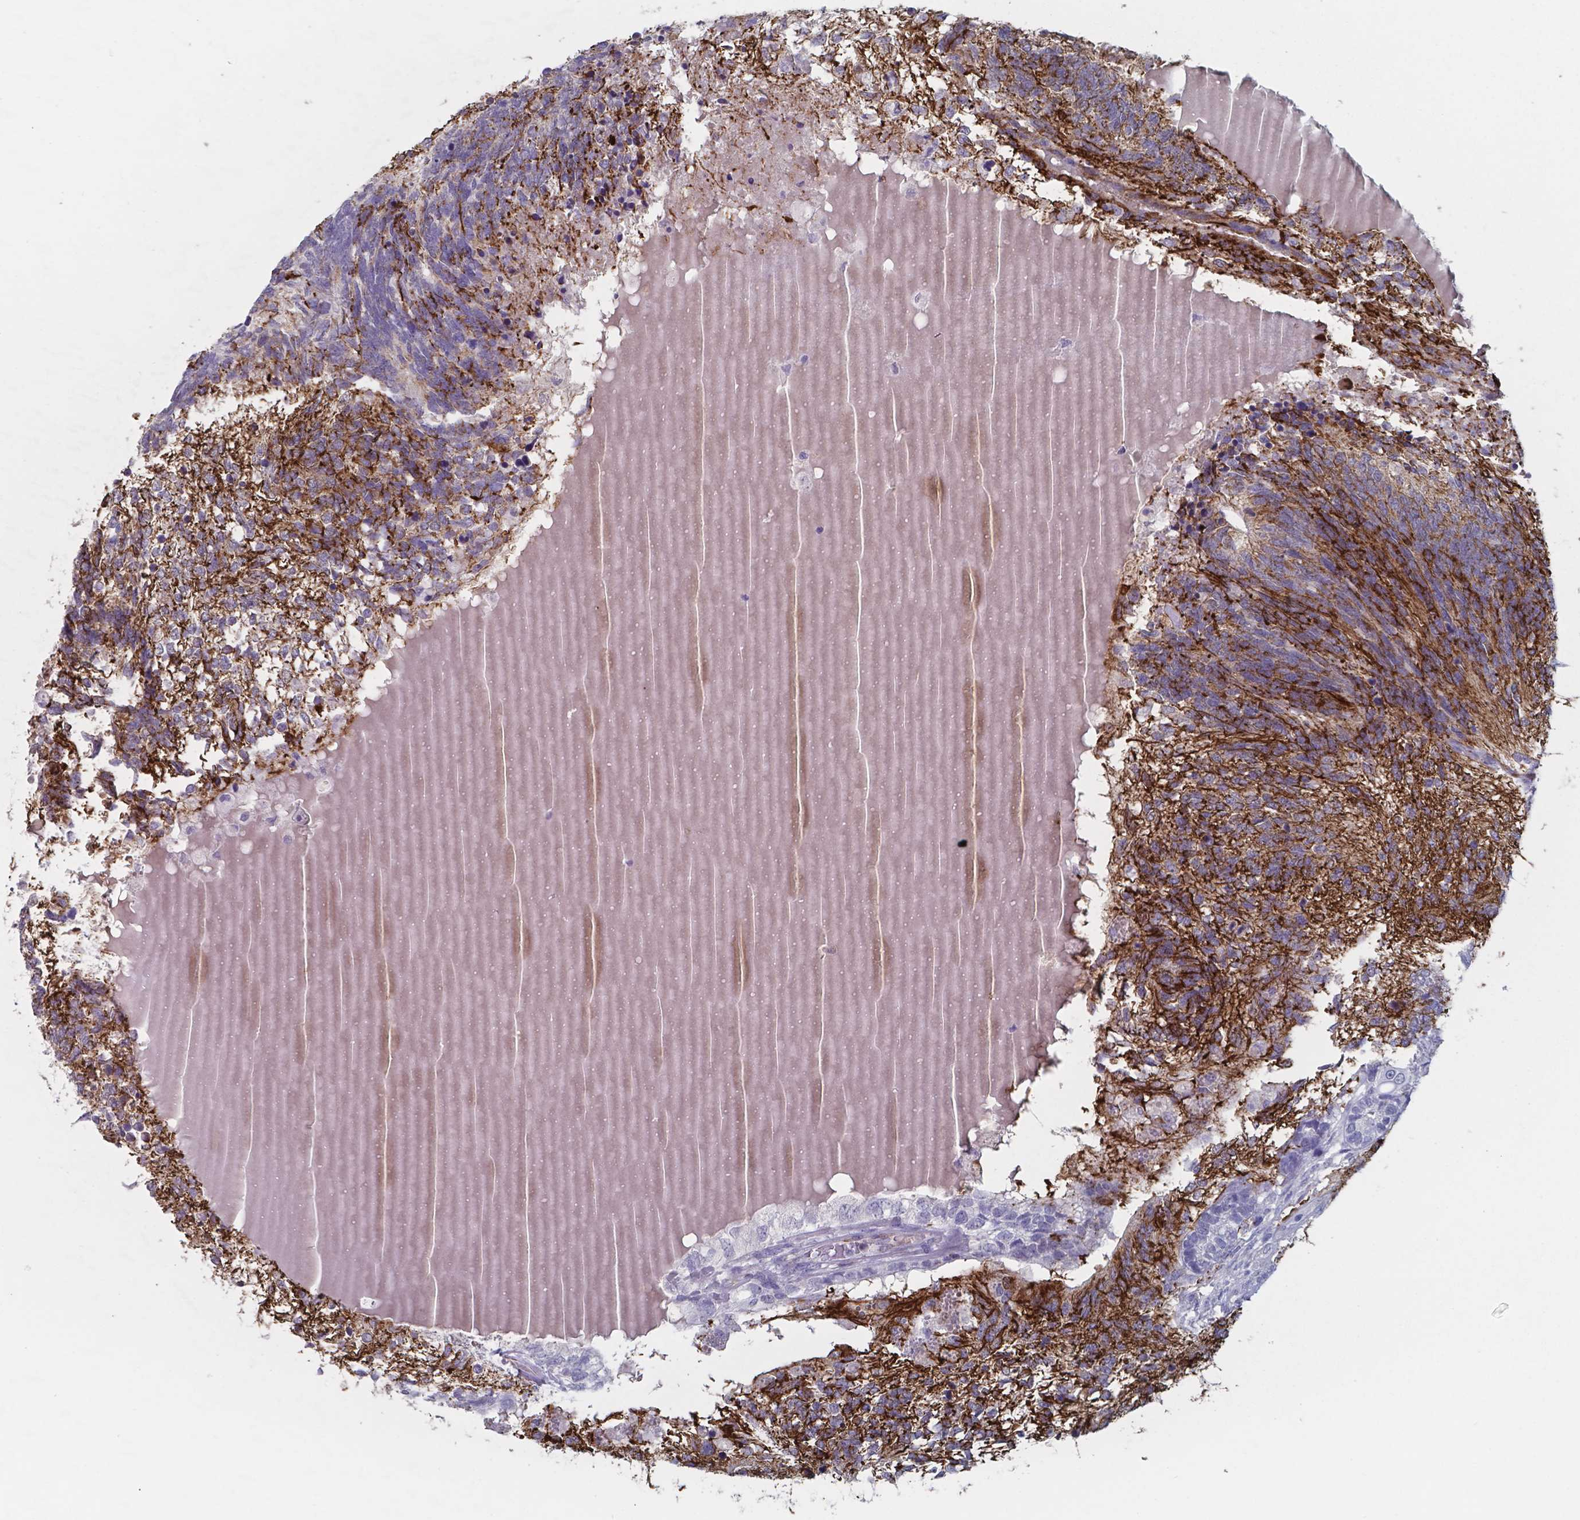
{"staining": {"intensity": "strong", "quantity": "<25%", "location": "cytoplasmic/membranous"}, "tissue": "testis cancer", "cell_type": "Tumor cells", "image_type": "cancer", "snomed": [{"axis": "morphology", "description": "Seminoma, NOS"}, {"axis": "morphology", "description": "Carcinoma, Embryonal, NOS"}, {"axis": "topography", "description": "Testis"}], "caption": "Human testis seminoma stained with a protein marker reveals strong staining in tumor cells.", "gene": "PLA2R1", "patient": {"sex": "male", "age": 41}}